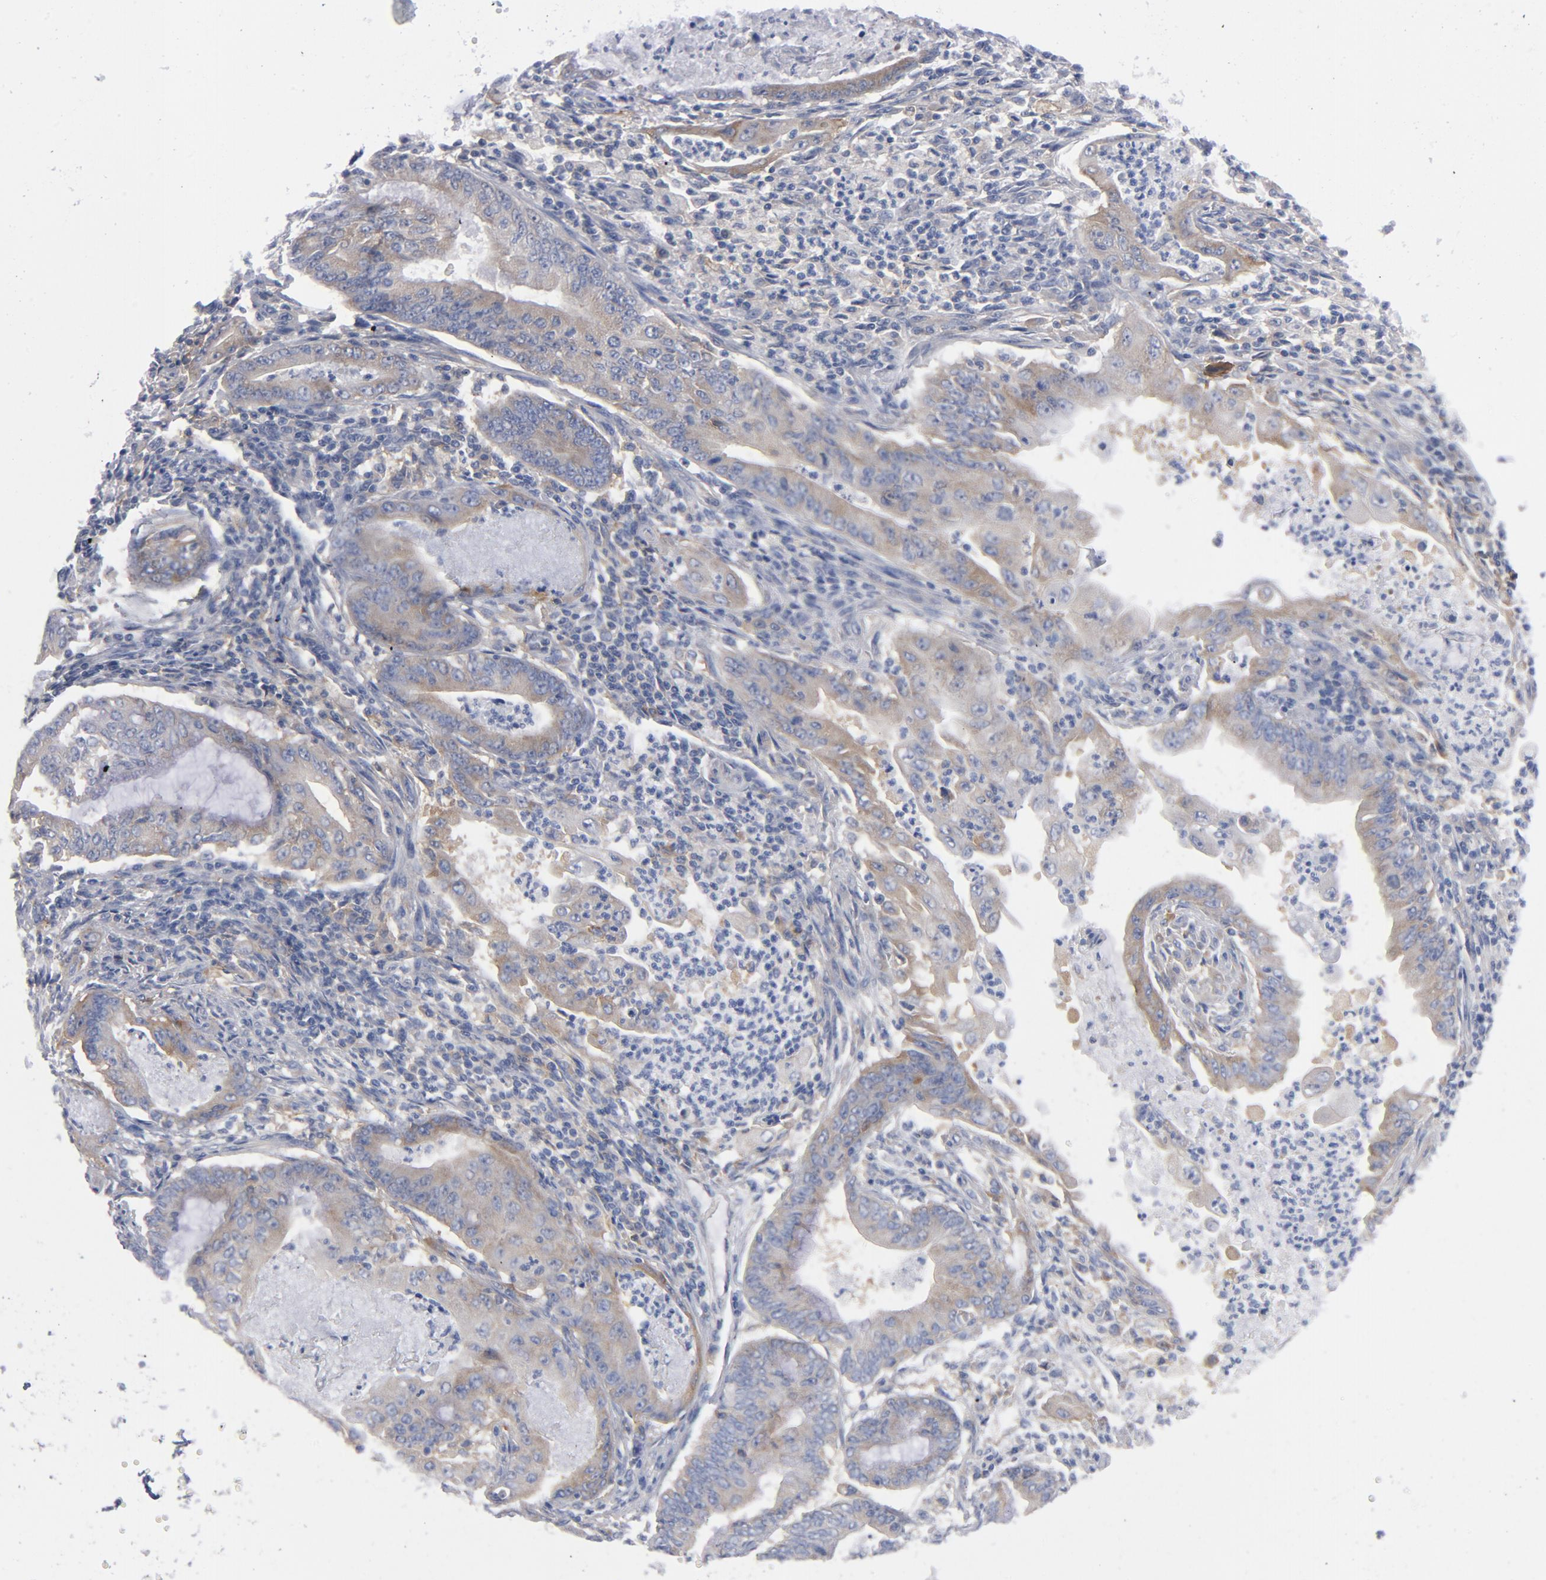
{"staining": {"intensity": "weak", "quantity": "25%-75%", "location": "cytoplasmic/membranous"}, "tissue": "endometrial cancer", "cell_type": "Tumor cells", "image_type": "cancer", "snomed": [{"axis": "morphology", "description": "Adenocarcinoma, NOS"}, {"axis": "topography", "description": "Endometrium"}], "caption": "DAB immunohistochemical staining of human endometrial cancer (adenocarcinoma) shows weak cytoplasmic/membranous protein expression in about 25%-75% of tumor cells. (DAB (3,3'-diaminobenzidine) IHC with brightfield microscopy, high magnification).", "gene": "CD86", "patient": {"sex": "female", "age": 63}}